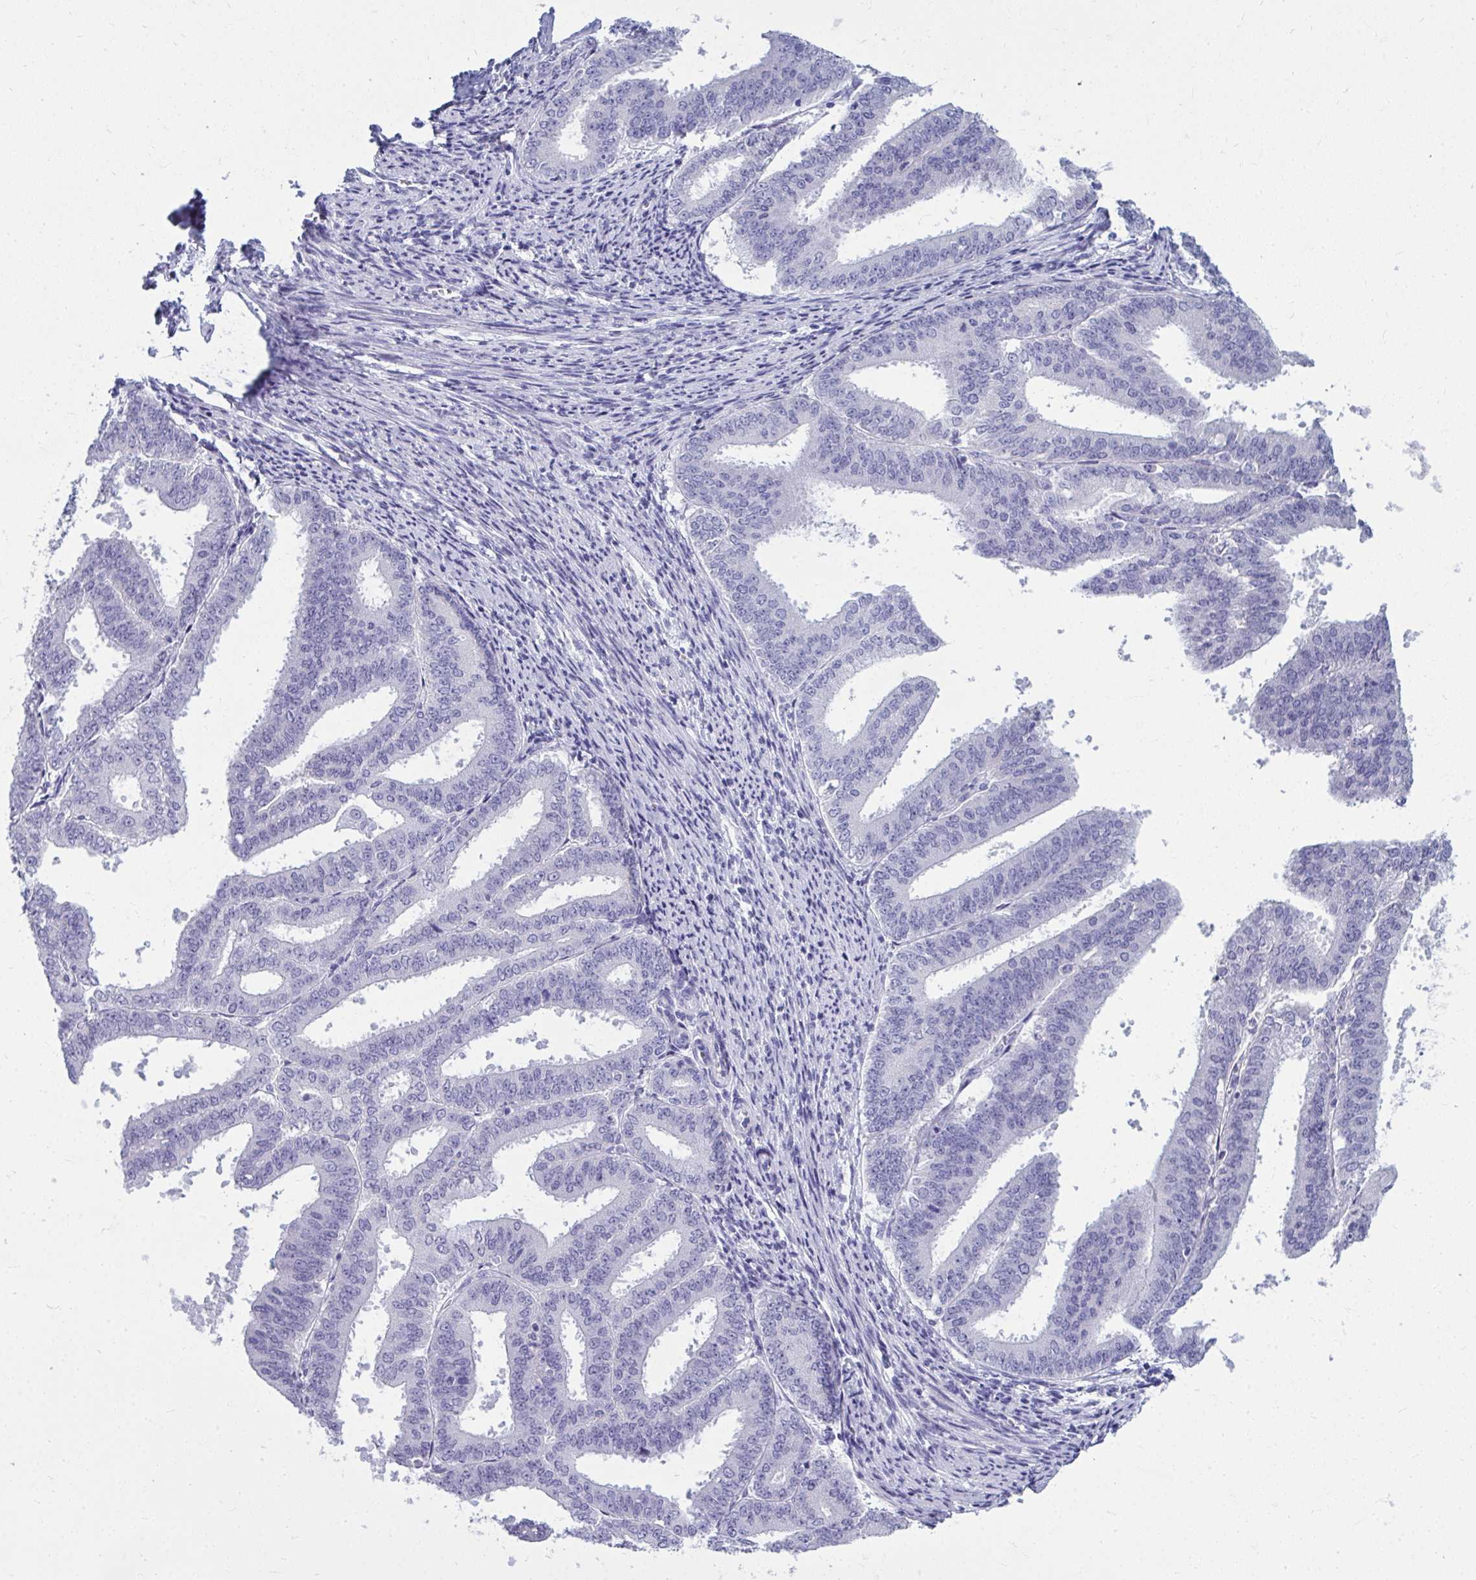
{"staining": {"intensity": "negative", "quantity": "none", "location": "none"}, "tissue": "endometrial cancer", "cell_type": "Tumor cells", "image_type": "cancer", "snomed": [{"axis": "morphology", "description": "Adenocarcinoma, NOS"}, {"axis": "topography", "description": "Endometrium"}], "caption": "This micrograph is of endometrial adenocarcinoma stained with IHC to label a protein in brown with the nuclei are counter-stained blue. There is no staining in tumor cells.", "gene": "QDPR", "patient": {"sex": "female", "age": 63}}